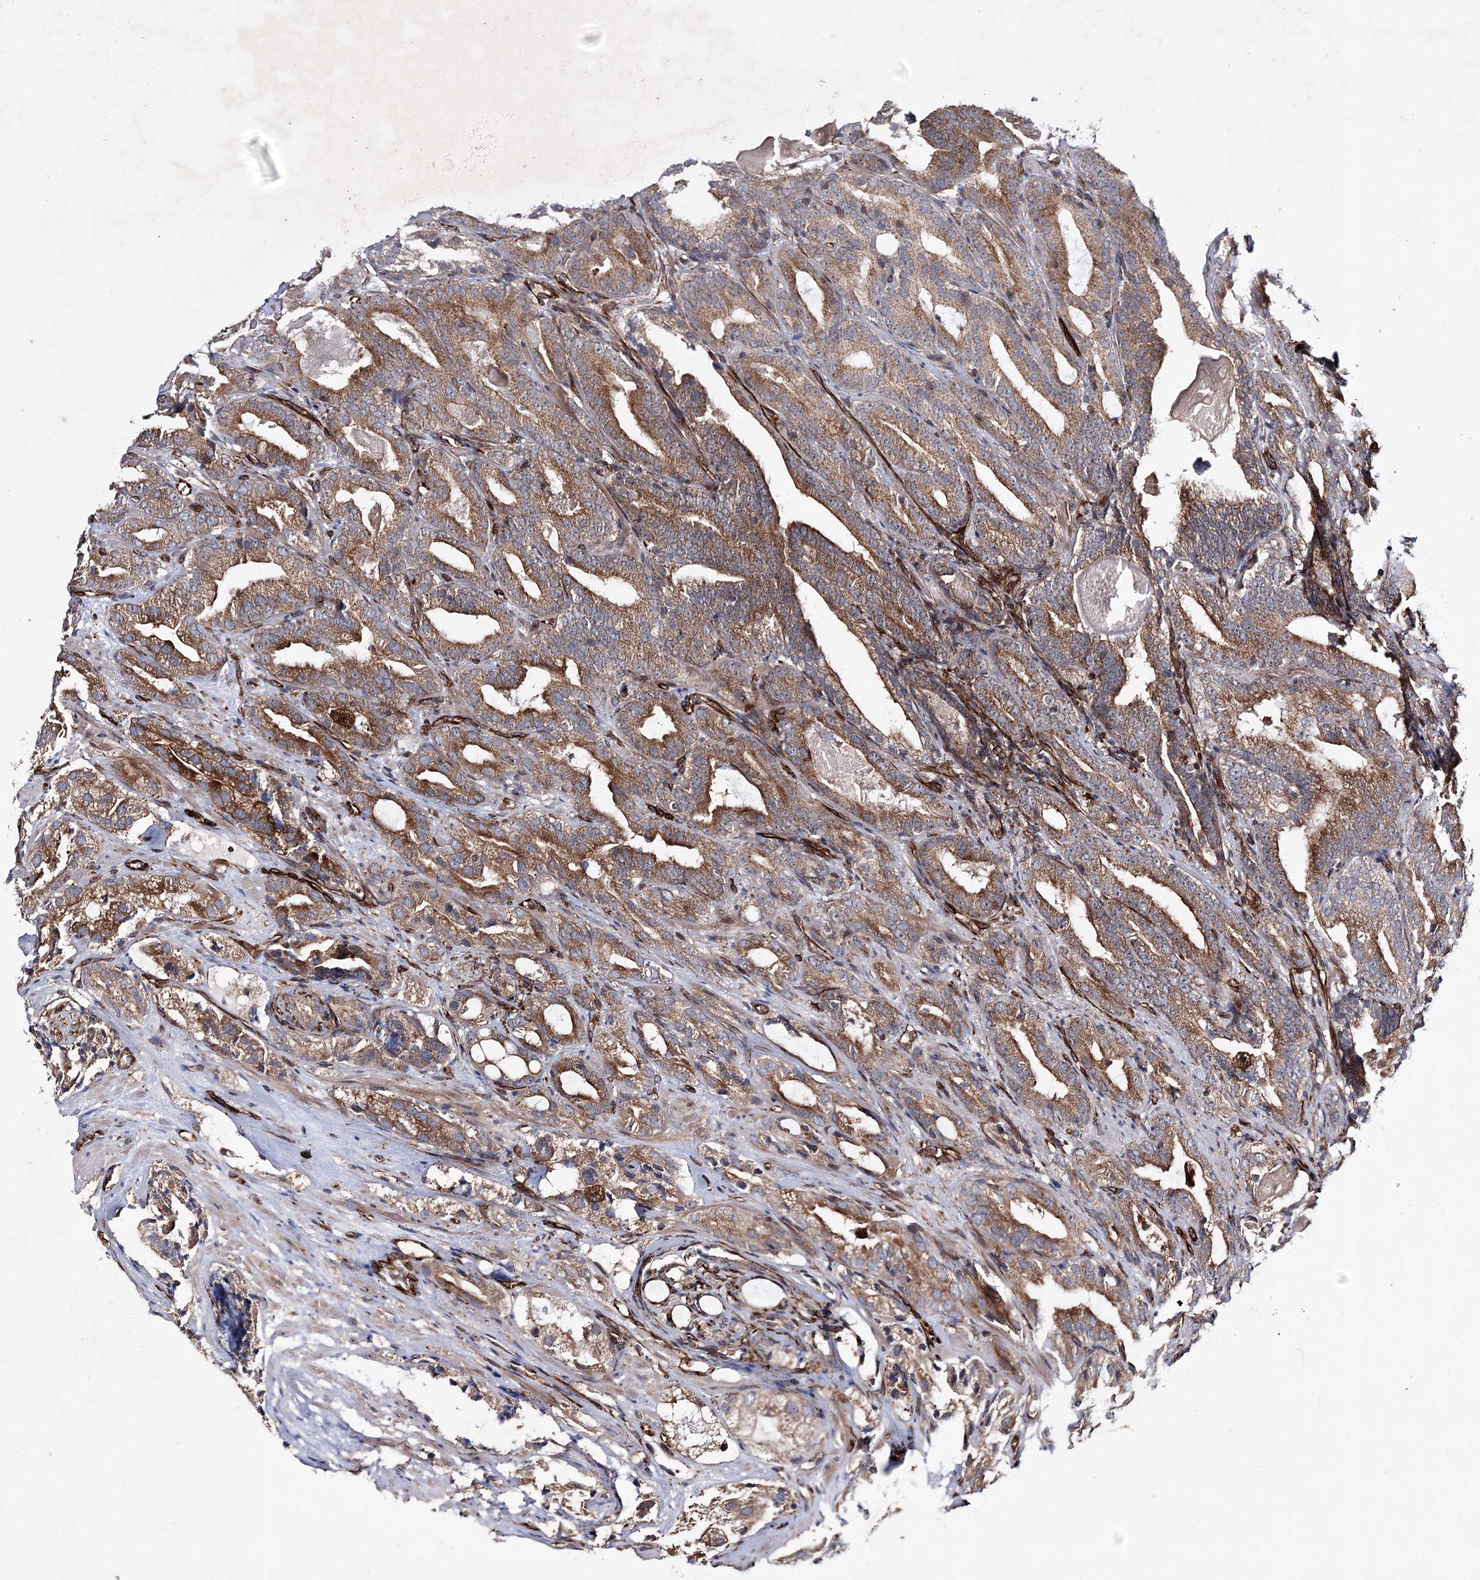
{"staining": {"intensity": "moderate", "quantity": ">75%", "location": "cytoplasmic/membranous"}, "tissue": "prostate cancer", "cell_type": "Tumor cells", "image_type": "cancer", "snomed": [{"axis": "morphology", "description": "Adenocarcinoma, High grade"}, {"axis": "topography", "description": "Prostate"}], "caption": "A micrograph of human prostate adenocarcinoma (high-grade) stained for a protein demonstrates moderate cytoplasmic/membranous brown staining in tumor cells. (DAB (3,3'-diaminobenzidine) IHC, brown staining for protein, blue staining for nuclei).", "gene": "DPEP2", "patient": {"sex": "male", "age": 57}}